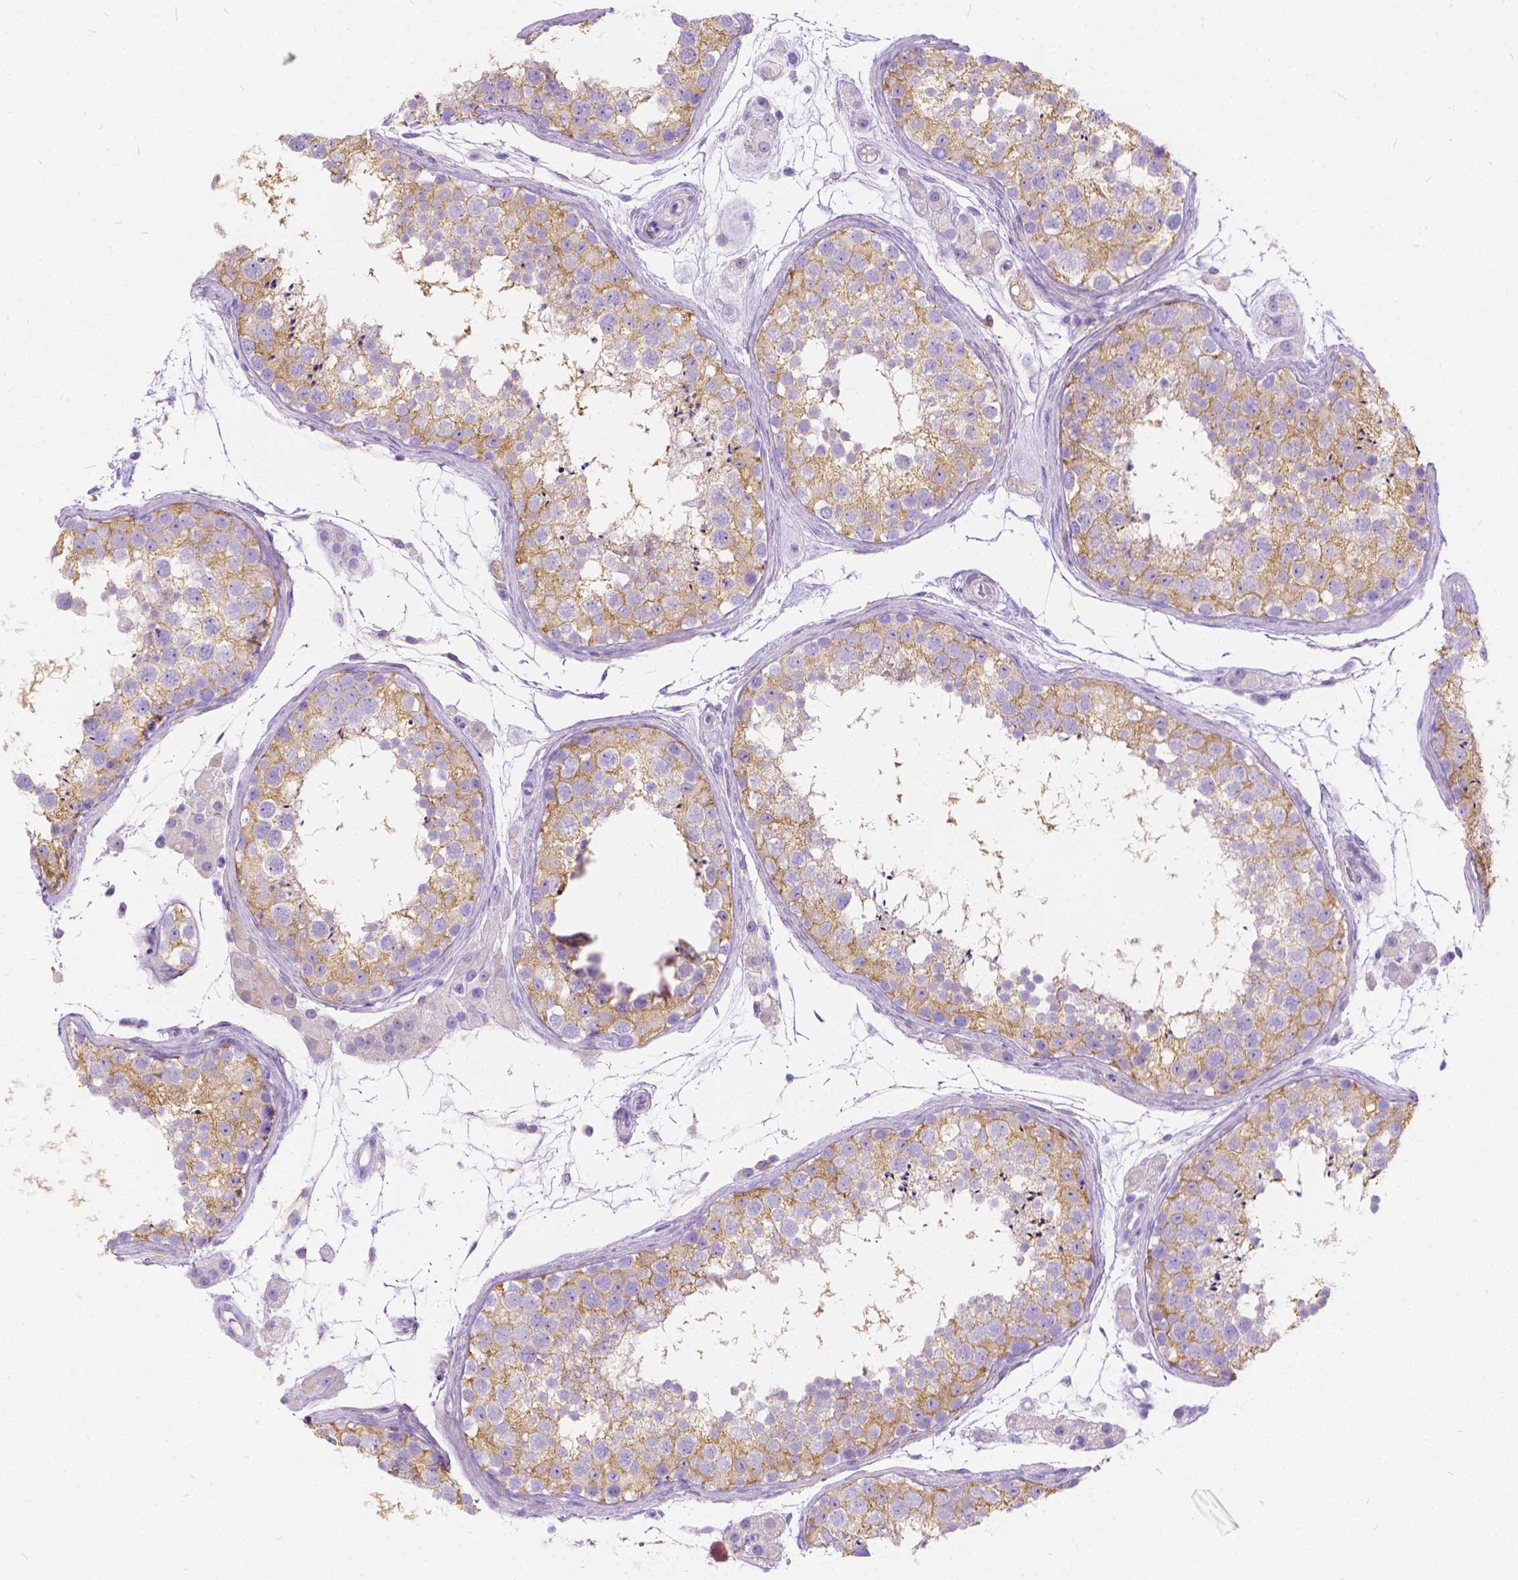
{"staining": {"intensity": "moderate", "quantity": "25%-75%", "location": "cytoplasmic/membranous"}, "tissue": "testis", "cell_type": "Cells in seminiferous ducts", "image_type": "normal", "snomed": [{"axis": "morphology", "description": "Normal tissue, NOS"}, {"axis": "topography", "description": "Testis"}], "caption": "IHC image of benign testis stained for a protein (brown), which reveals medium levels of moderate cytoplasmic/membranous expression in about 25%-75% of cells in seminiferous ducts.", "gene": "CHRM1", "patient": {"sex": "male", "age": 41}}